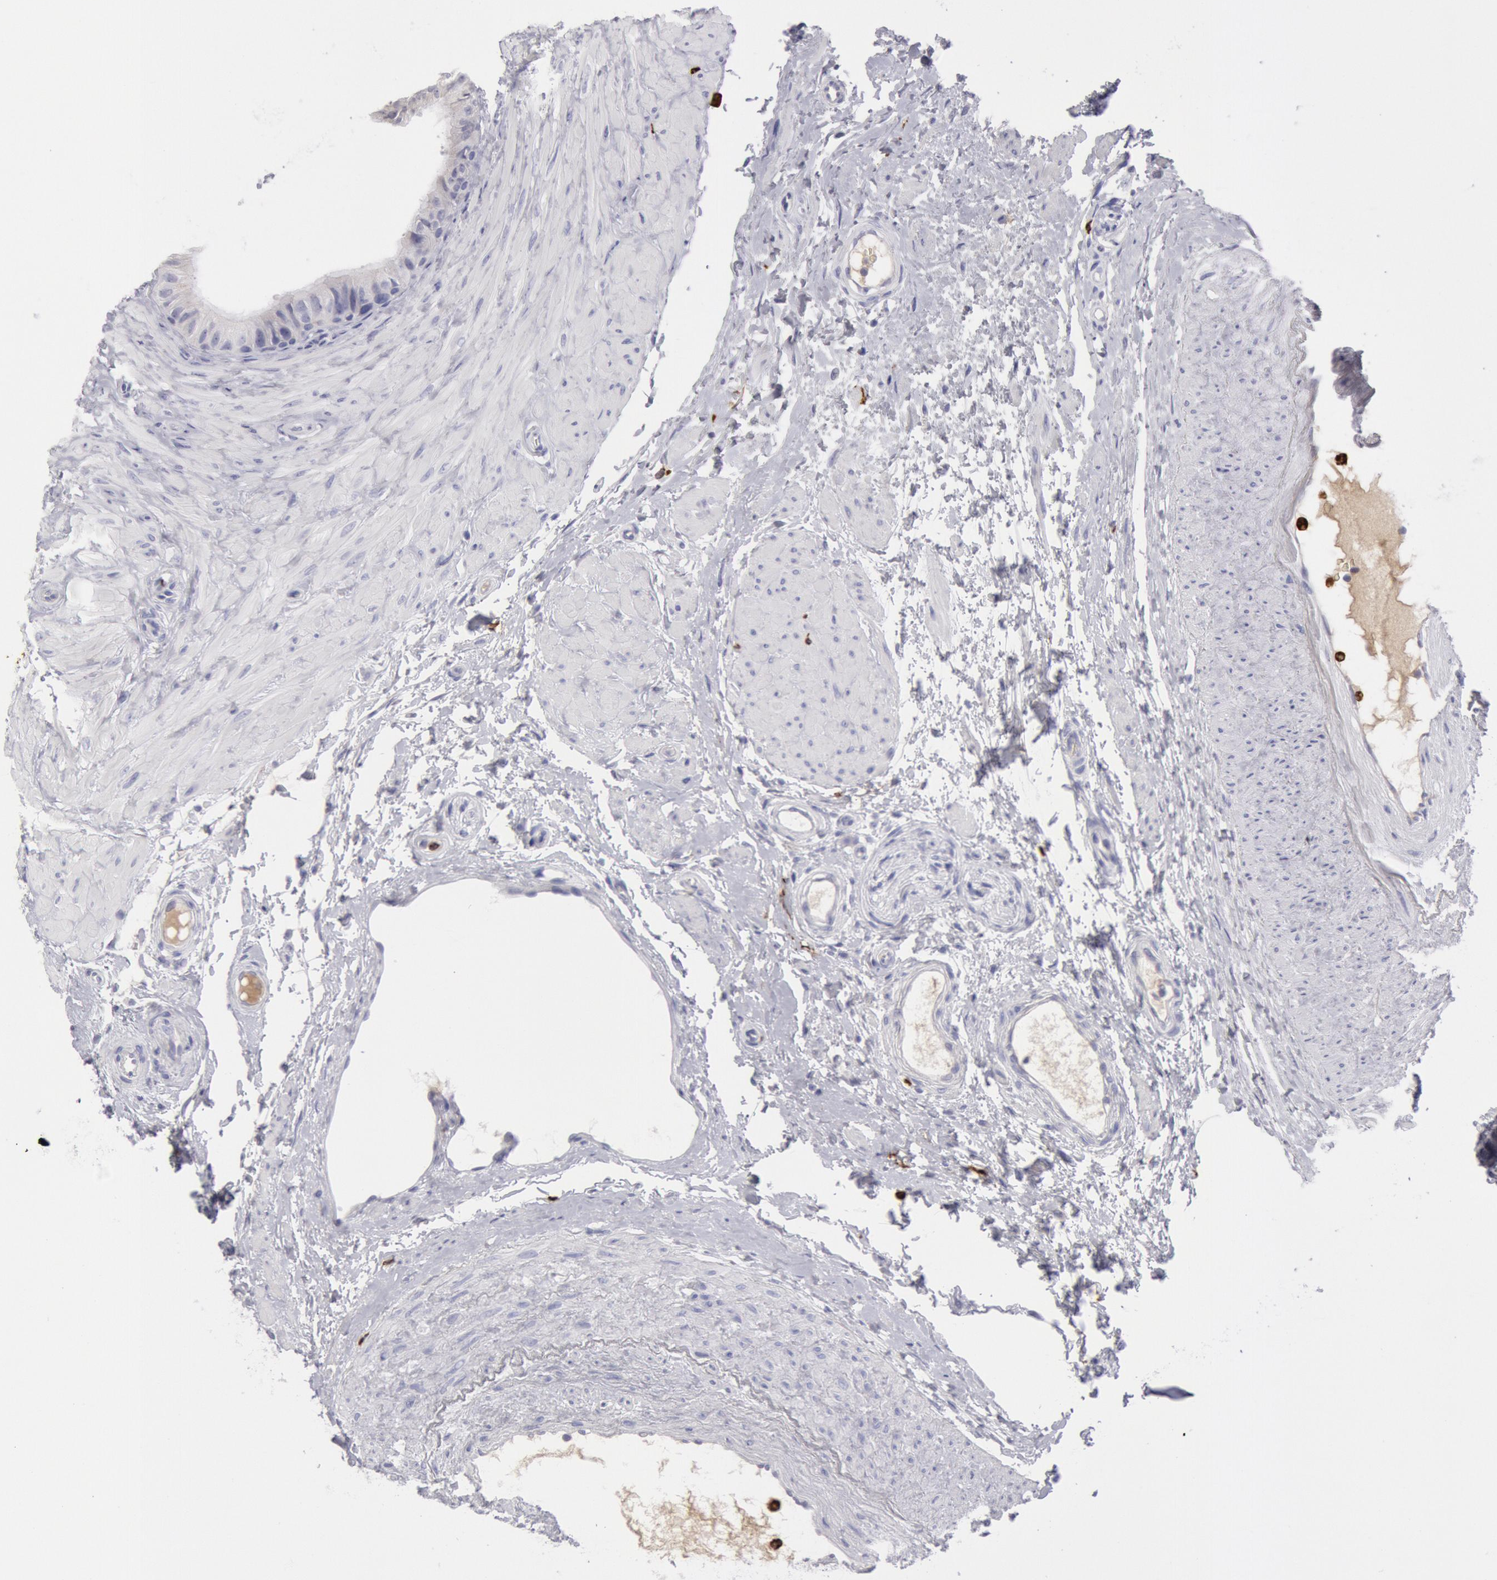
{"staining": {"intensity": "negative", "quantity": "none", "location": "none"}, "tissue": "epididymis", "cell_type": "Glandular cells", "image_type": "normal", "snomed": [{"axis": "morphology", "description": "Normal tissue, NOS"}, {"axis": "topography", "description": "Epididymis"}], "caption": "IHC image of normal epididymis: human epididymis stained with DAB demonstrates no significant protein positivity in glandular cells. (Stains: DAB (3,3'-diaminobenzidine) immunohistochemistry with hematoxylin counter stain, Microscopy: brightfield microscopy at high magnification).", "gene": "FCN1", "patient": {"sex": "male", "age": 68}}